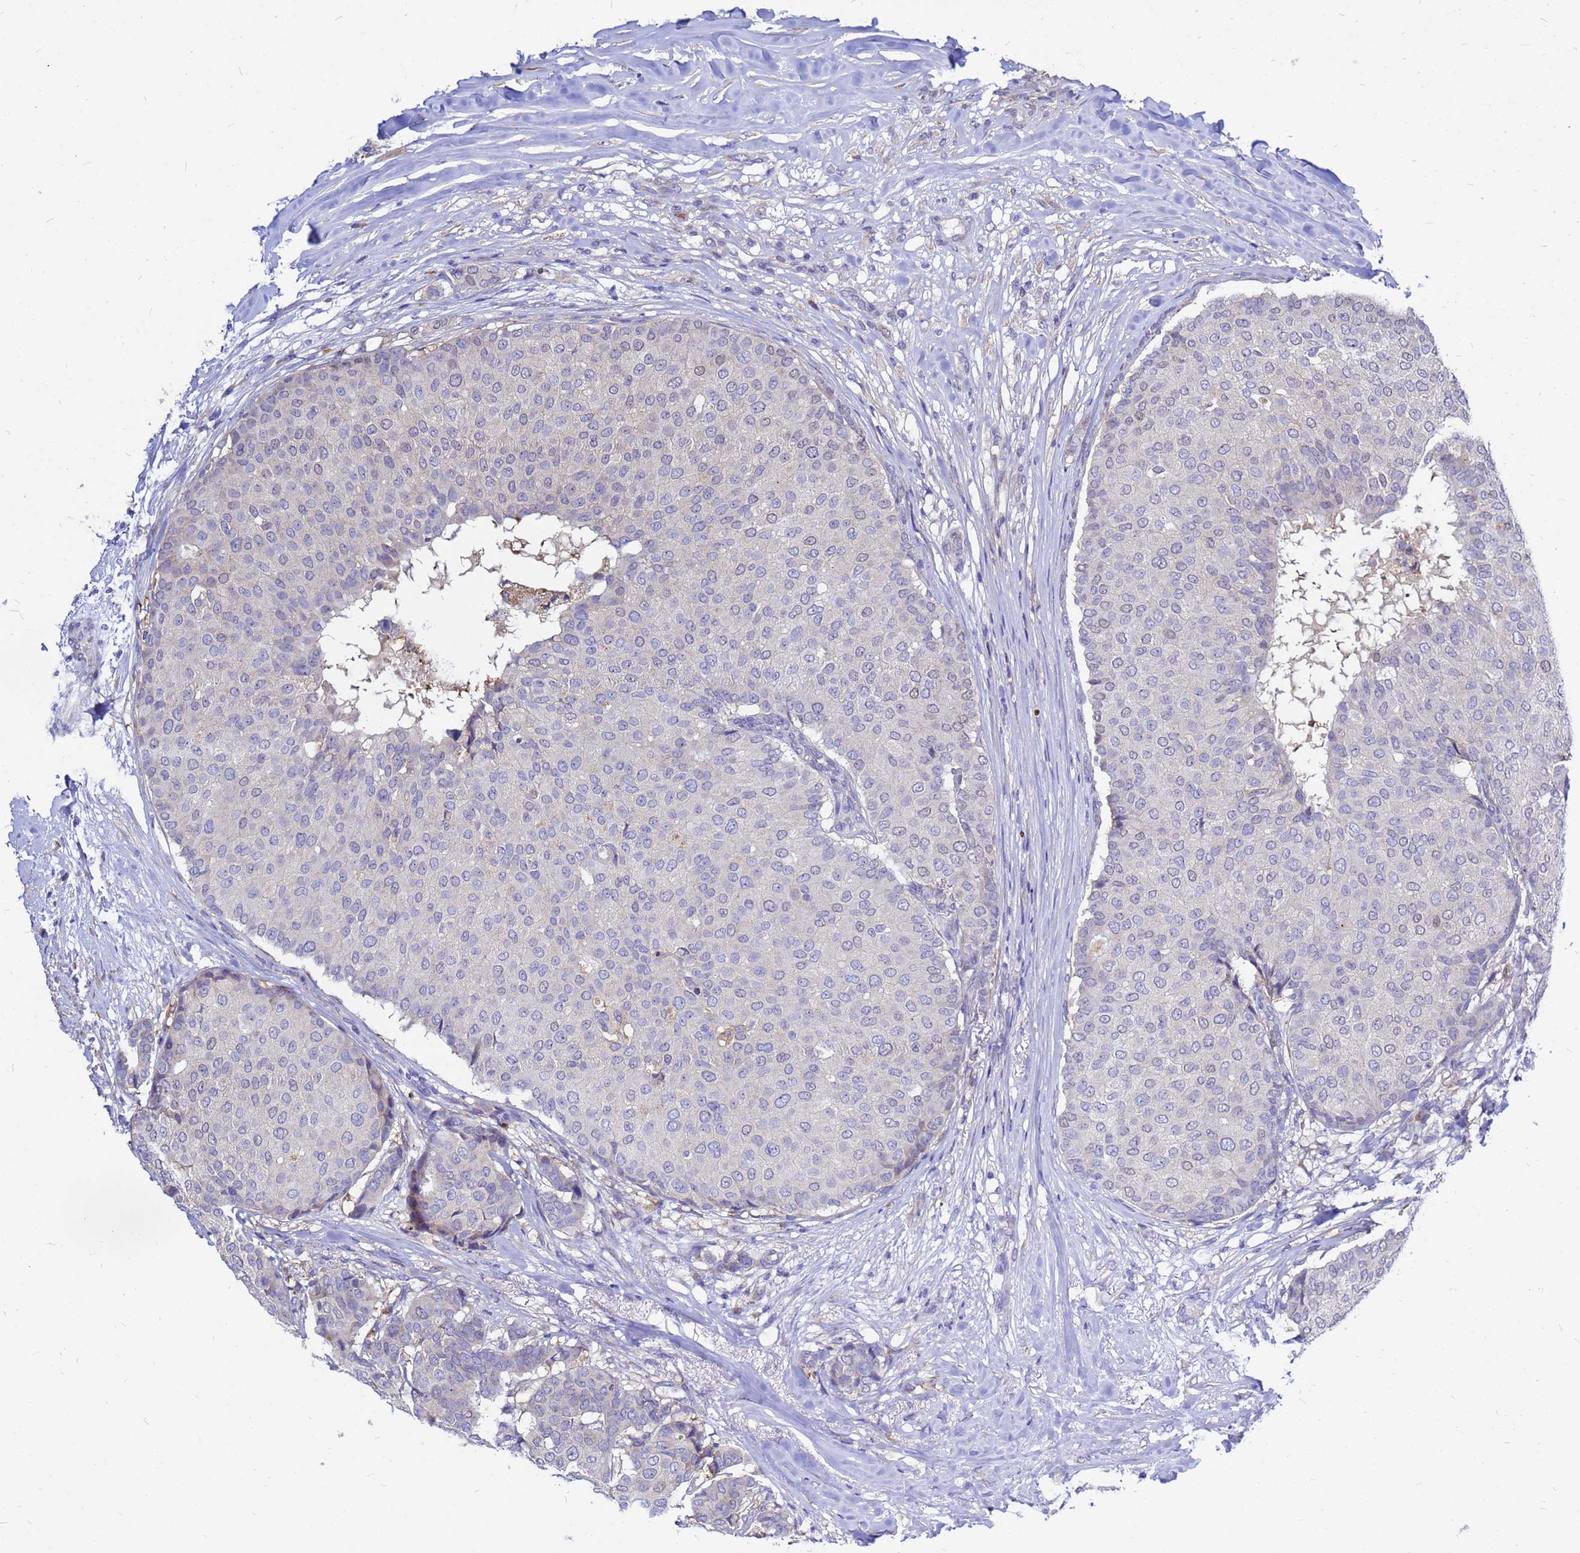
{"staining": {"intensity": "negative", "quantity": "none", "location": "none"}, "tissue": "breast cancer", "cell_type": "Tumor cells", "image_type": "cancer", "snomed": [{"axis": "morphology", "description": "Duct carcinoma"}, {"axis": "topography", "description": "Breast"}], "caption": "This is an immunohistochemistry (IHC) photomicrograph of breast cancer. There is no positivity in tumor cells.", "gene": "MOB2", "patient": {"sex": "female", "age": 75}}